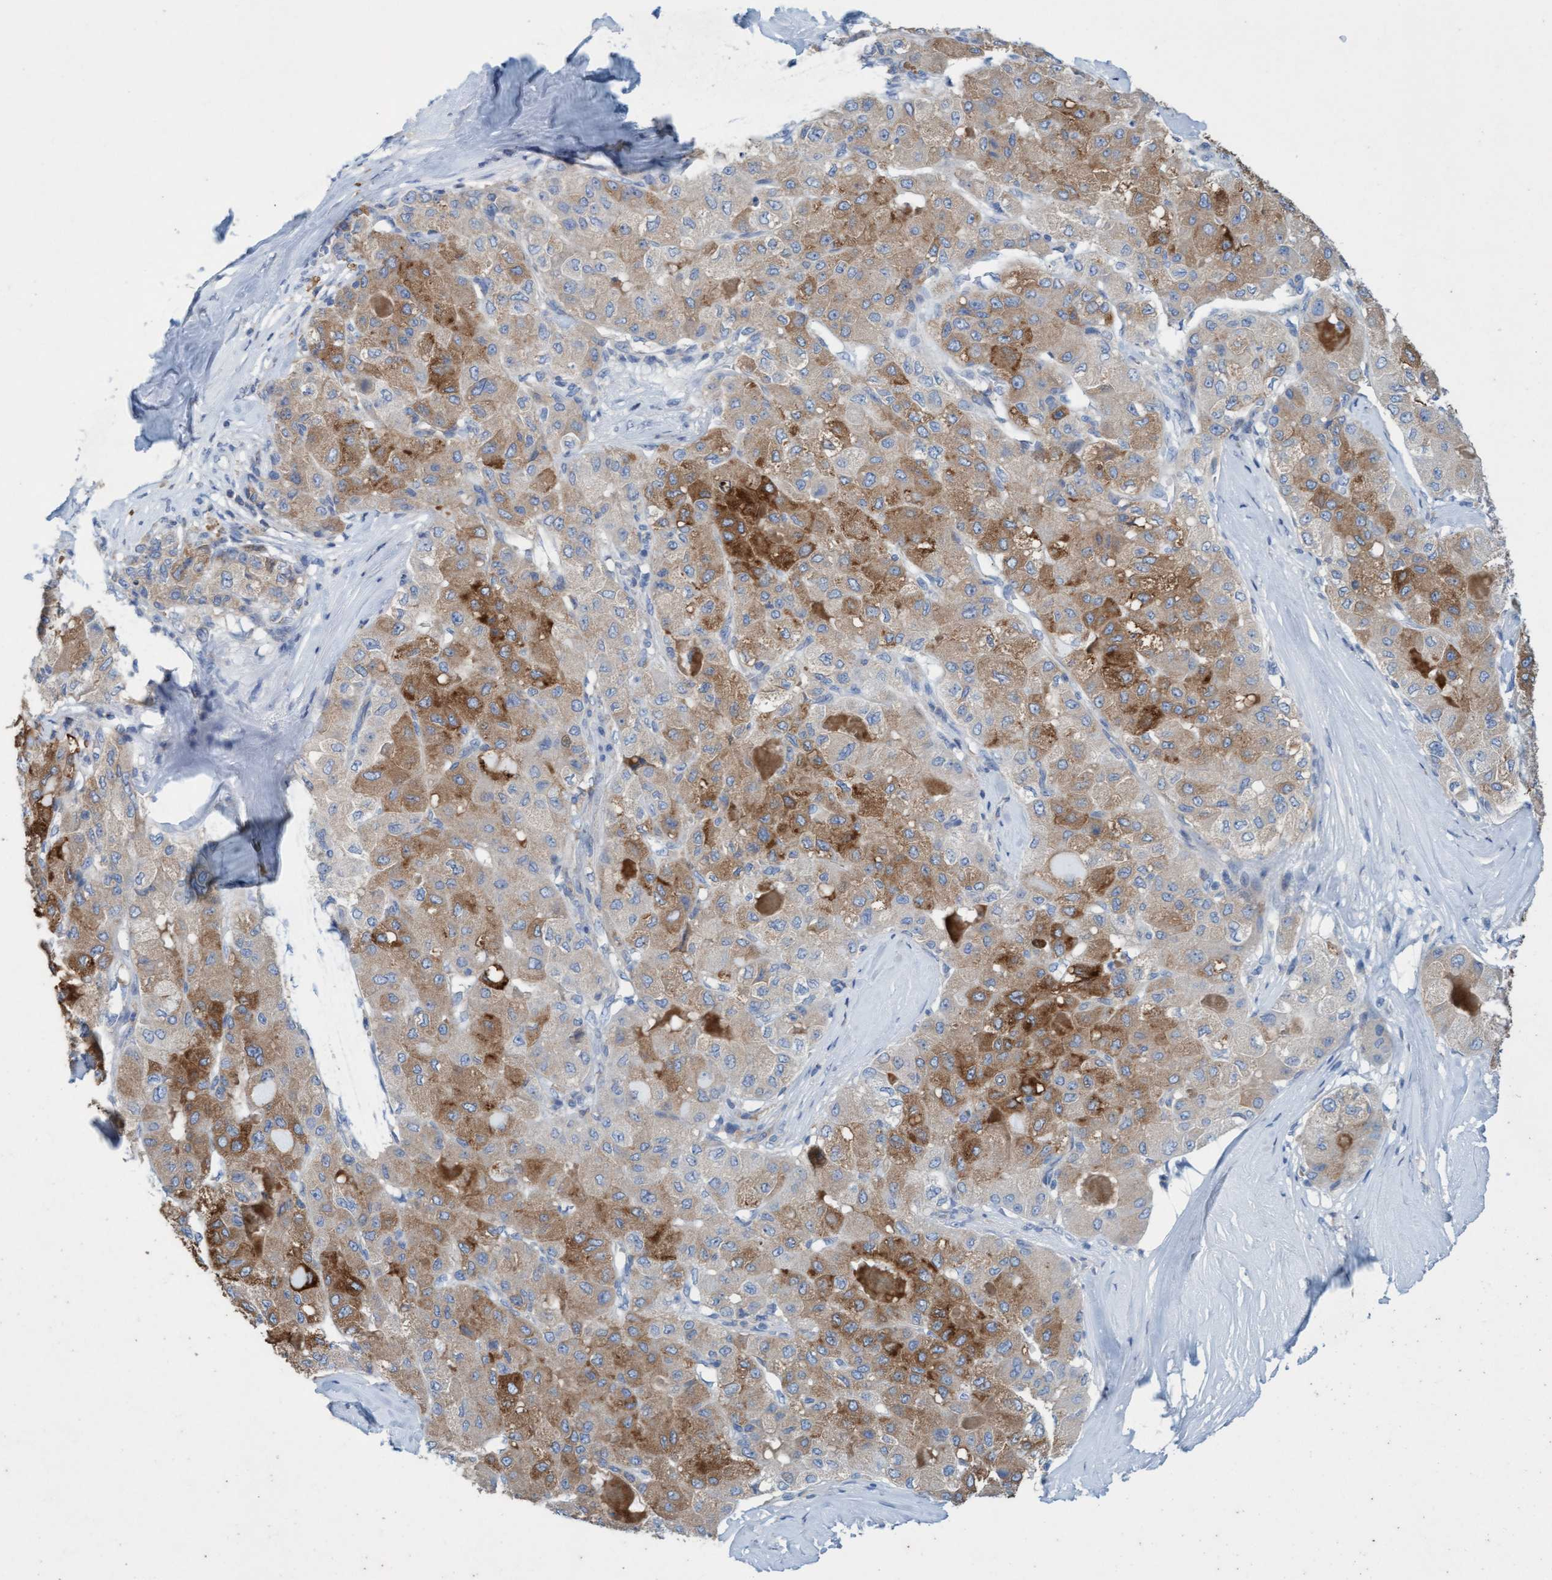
{"staining": {"intensity": "moderate", "quantity": ">75%", "location": "cytoplasmic/membranous"}, "tissue": "liver cancer", "cell_type": "Tumor cells", "image_type": "cancer", "snomed": [{"axis": "morphology", "description": "Carcinoma, Hepatocellular, NOS"}, {"axis": "topography", "description": "Liver"}], "caption": "Protein analysis of liver cancer (hepatocellular carcinoma) tissue displays moderate cytoplasmic/membranous staining in approximately >75% of tumor cells.", "gene": "SIGIRR", "patient": {"sex": "male", "age": 80}}